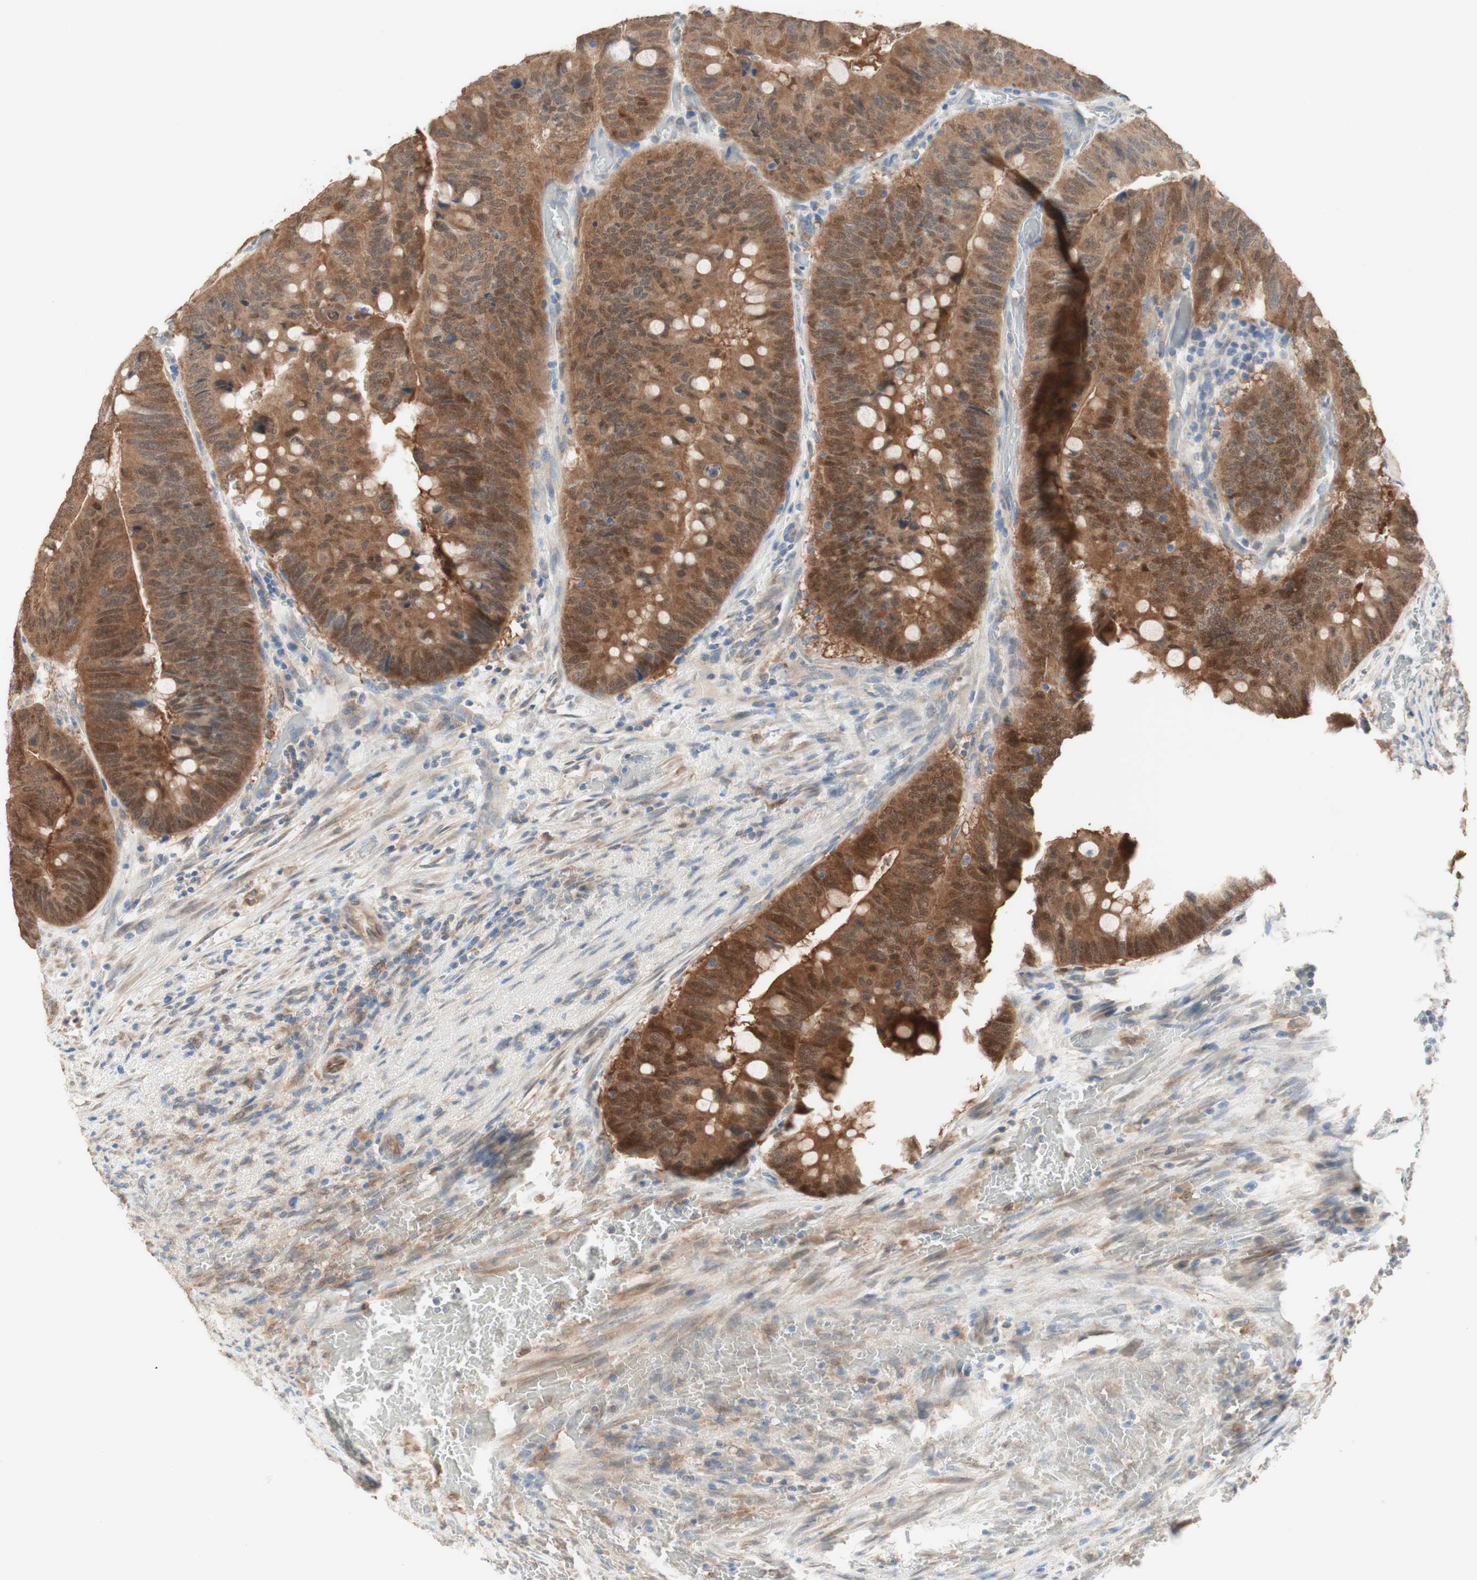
{"staining": {"intensity": "moderate", "quantity": ">75%", "location": "cytoplasmic/membranous,nuclear"}, "tissue": "colorectal cancer", "cell_type": "Tumor cells", "image_type": "cancer", "snomed": [{"axis": "morphology", "description": "Normal tissue, NOS"}, {"axis": "morphology", "description": "Adenocarcinoma, NOS"}, {"axis": "topography", "description": "Rectum"}, {"axis": "topography", "description": "Peripheral nerve tissue"}], "caption": "A photomicrograph of human adenocarcinoma (colorectal) stained for a protein reveals moderate cytoplasmic/membranous and nuclear brown staining in tumor cells.", "gene": "COMT", "patient": {"sex": "male", "age": 92}}